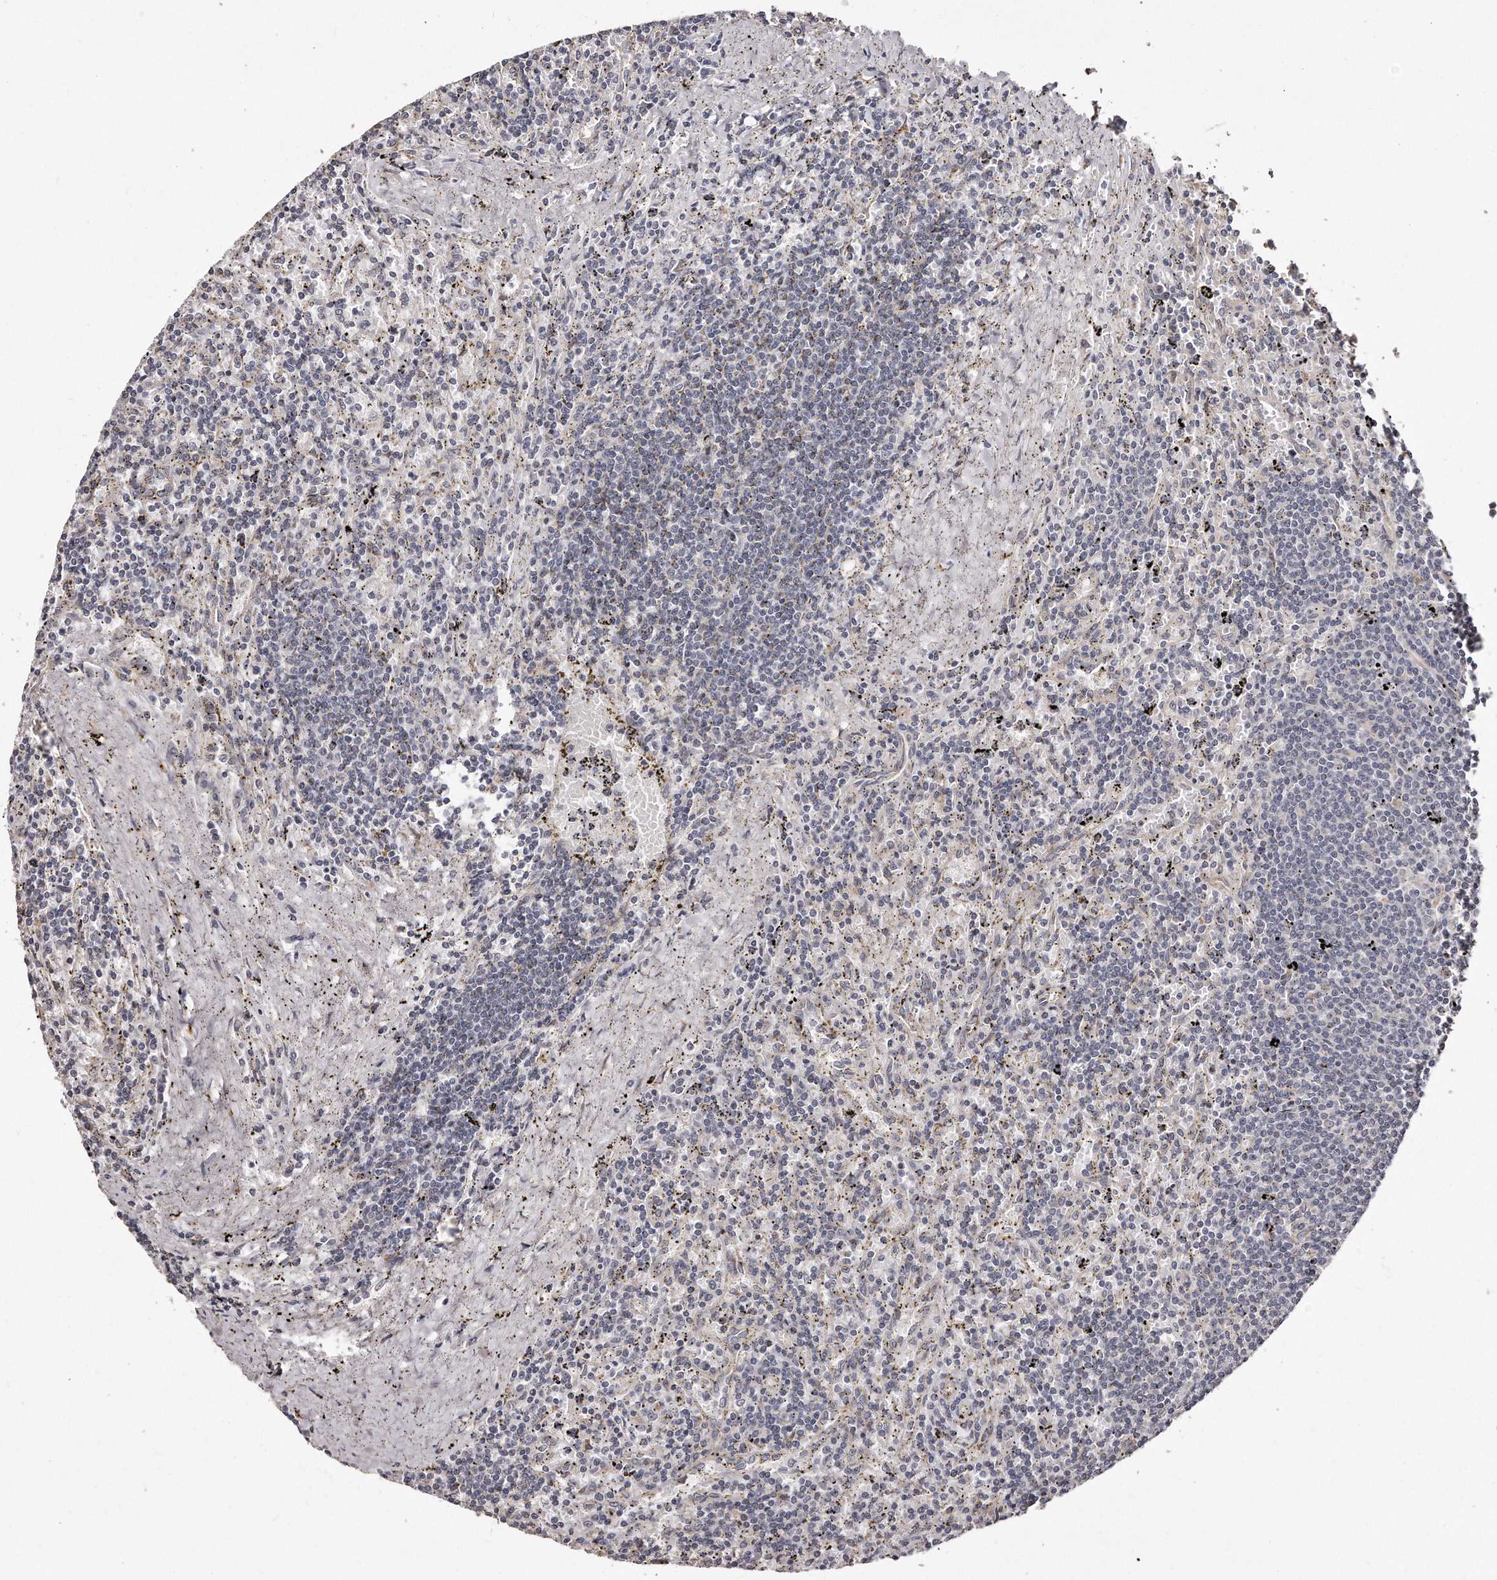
{"staining": {"intensity": "negative", "quantity": "none", "location": "none"}, "tissue": "lymphoma", "cell_type": "Tumor cells", "image_type": "cancer", "snomed": [{"axis": "morphology", "description": "Malignant lymphoma, non-Hodgkin's type, Low grade"}, {"axis": "topography", "description": "Spleen"}], "caption": "High power microscopy micrograph of an immunohistochemistry (IHC) photomicrograph of lymphoma, revealing no significant expression in tumor cells. (DAB (3,3'-diaminobenzidine) immunohistochemistry (IHC) with hematoxylin counter stain).", "gene": "TRAPPC14", "patient": {"sex": "male", "age": 76}}